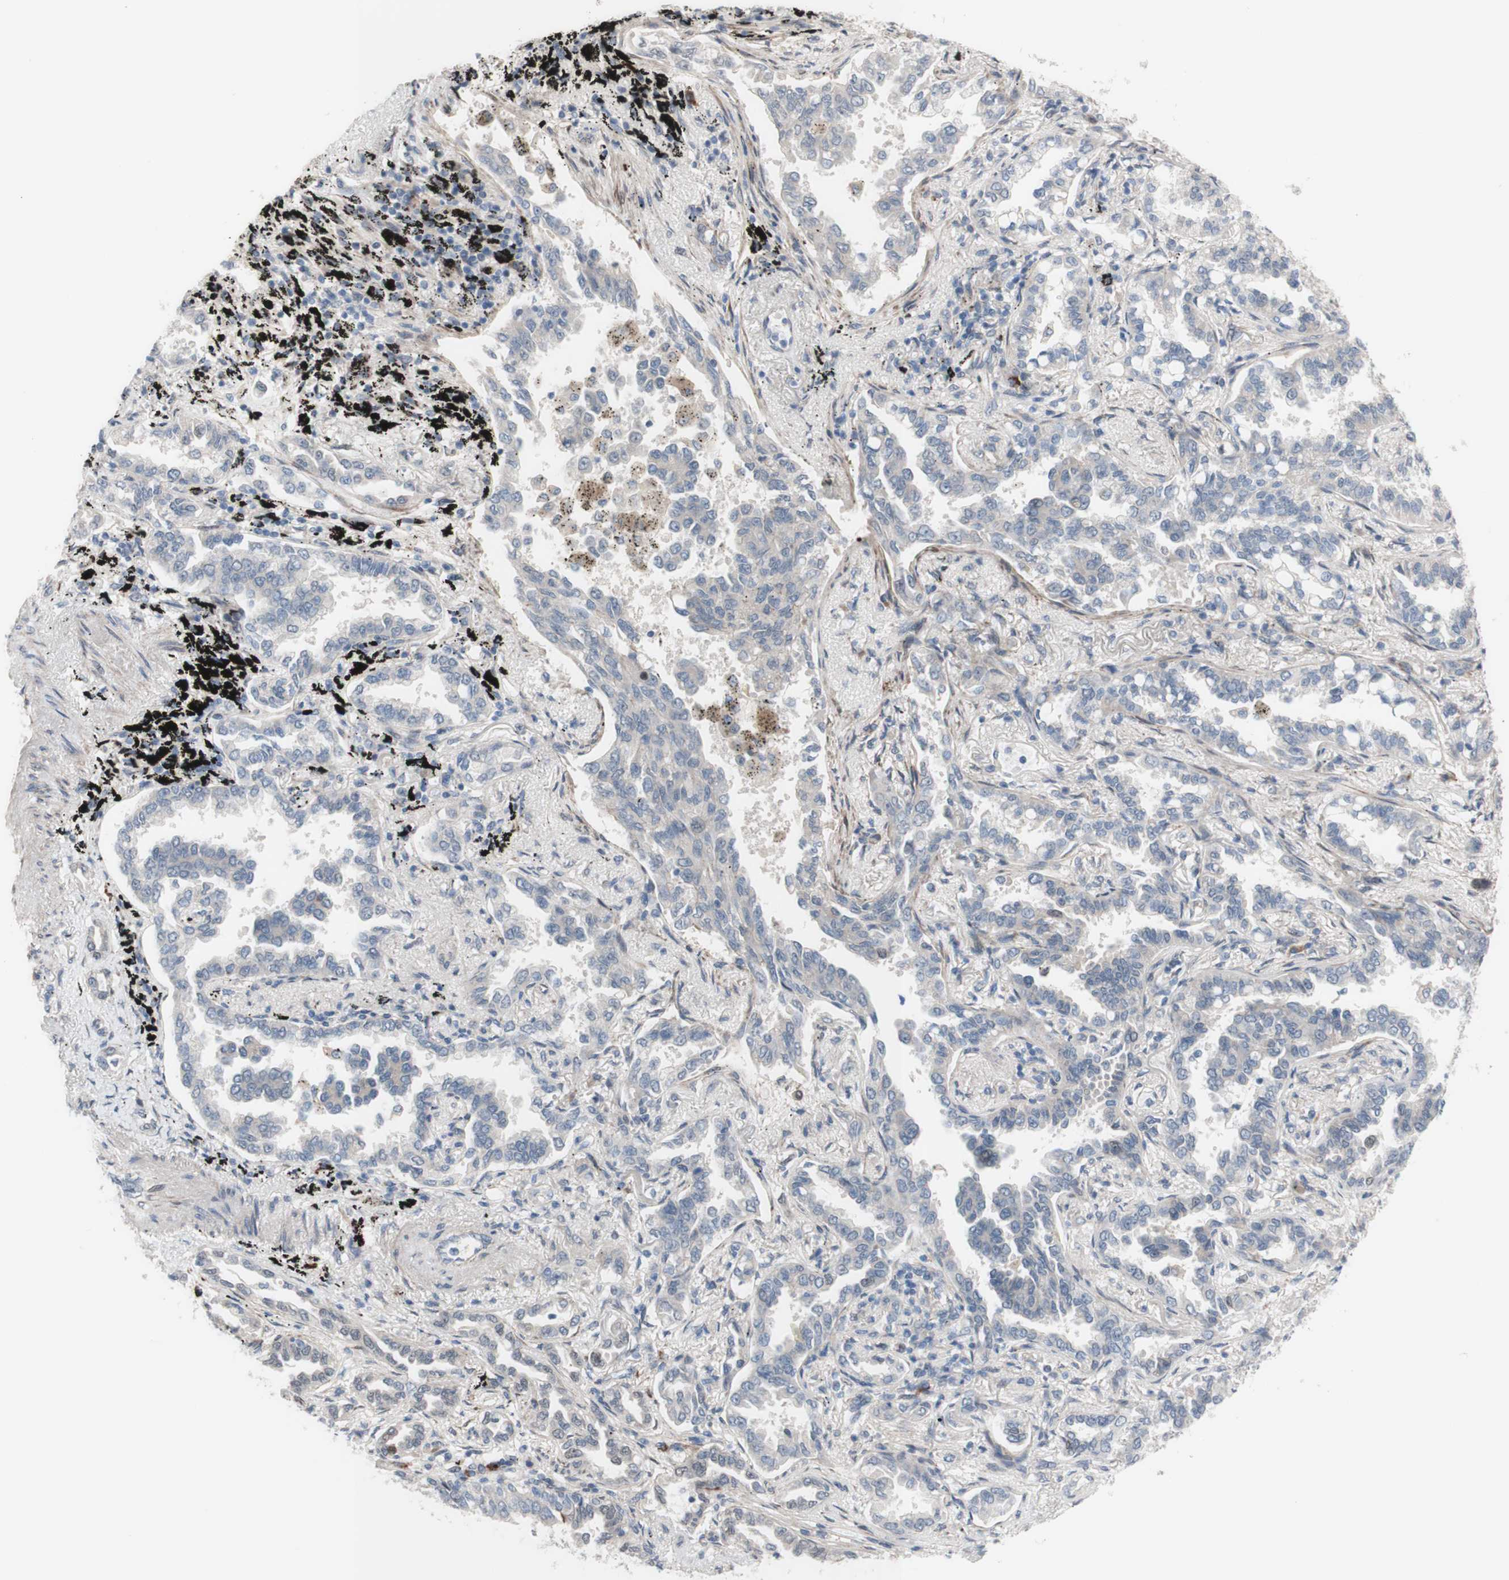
{"staining": {"intensity": "negative", "quantity": "none", "location": "none"}, "tissue": "lung cancer", "cell_type": "Tumor cells", "image_type": "cancer", "snomed": [{"axis": "morphology", "description": "Normal tissue, NOS"}, {"axis": "morphology", "description": "Adenocarcinoma, NOS"}, {"axis": "topography", "description": "Lung"}], "caption": "Immunohistochemistry of human lung adenocarcinoma displays no staining in tumor cells. (DAB immunohistochemistry, high magnification).", "gene": "PHTF2", "patient": {"sex": "male", "age": 59}}